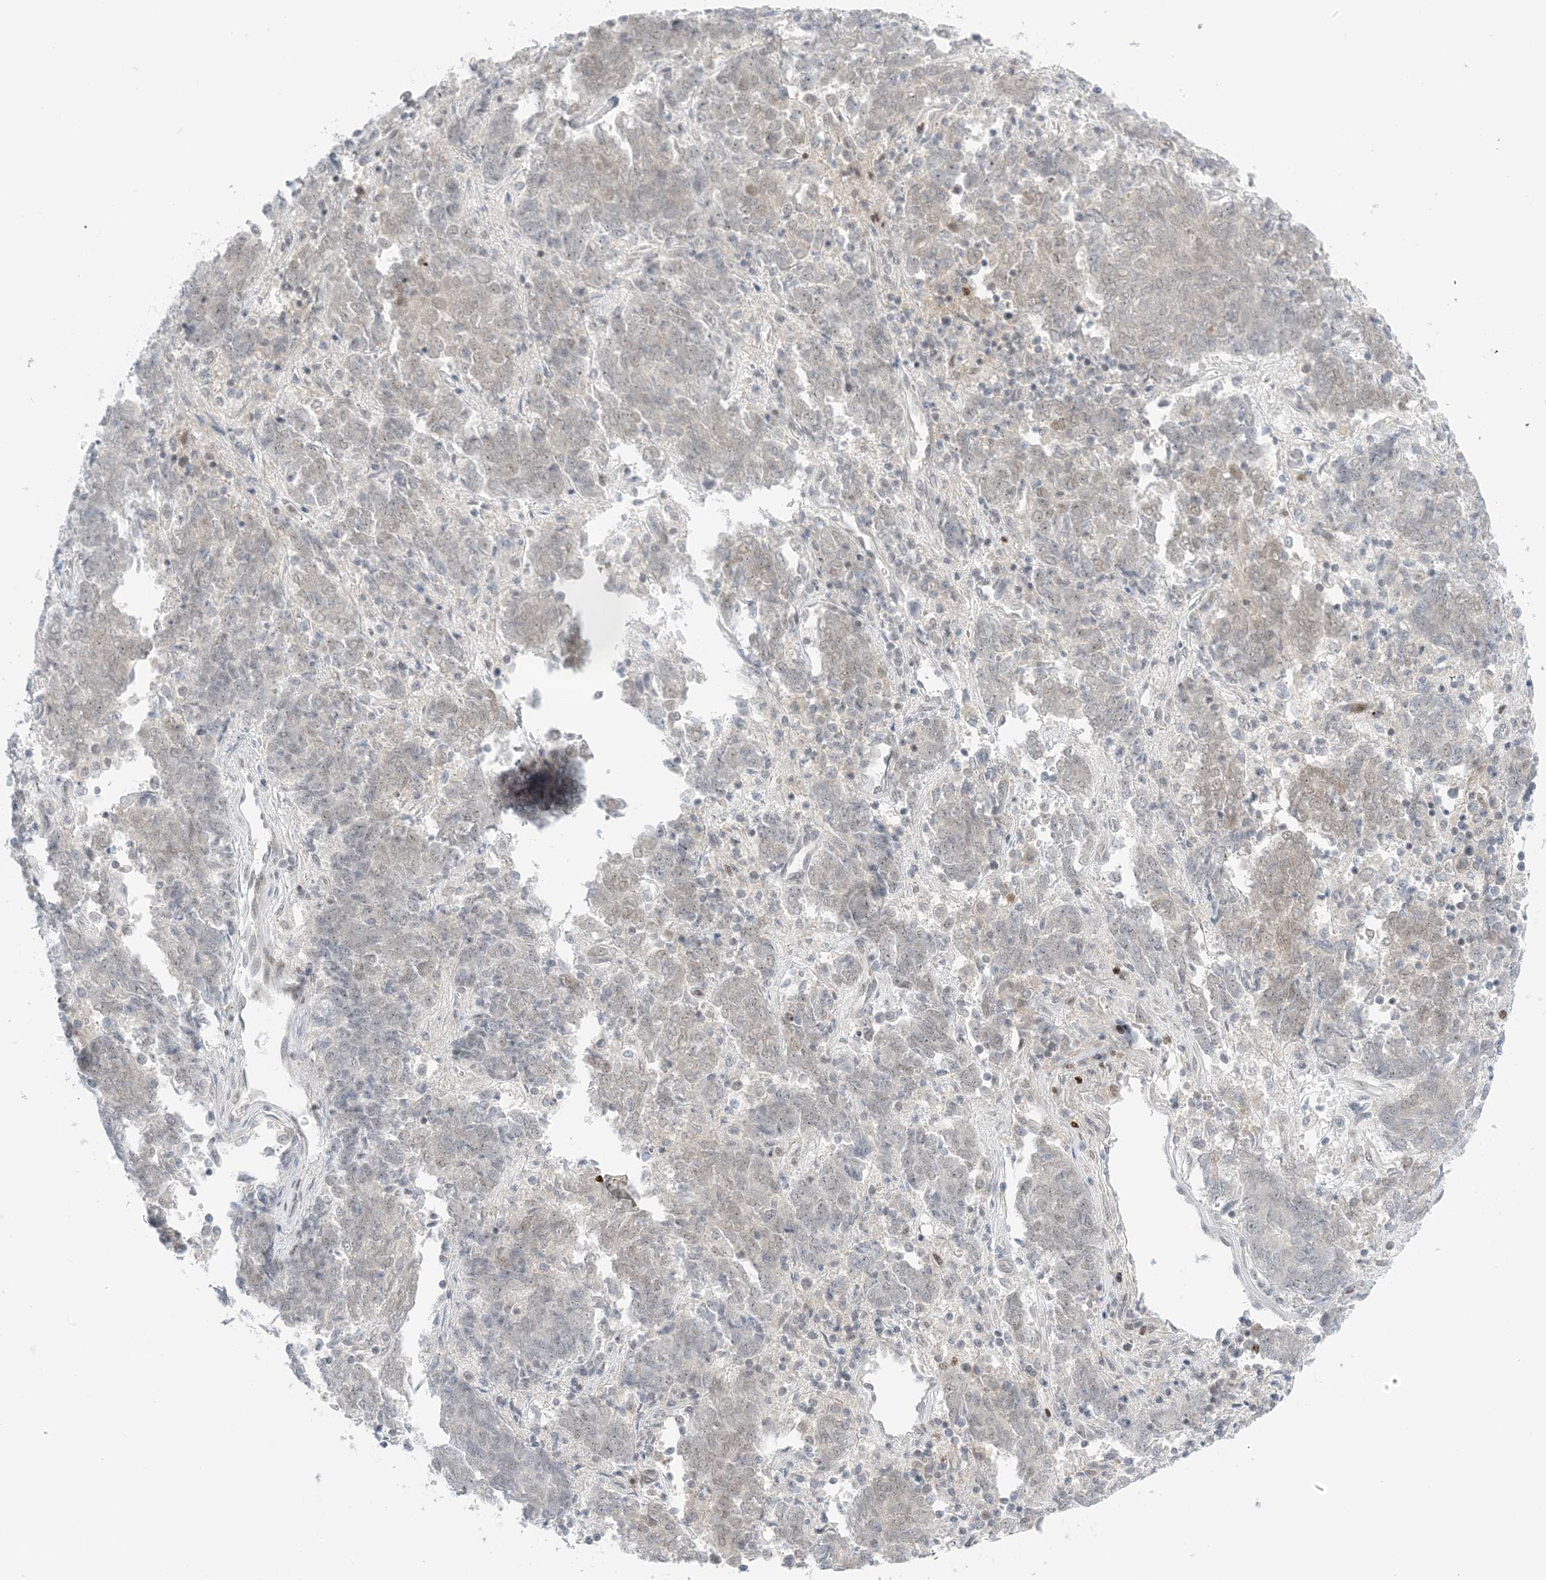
{"staining": {"intensity": "negative", "quantity": "none", "location": "none"}, "tissue": "endometrial cancer", "cell_type": "Tumor cells", "image_type": "cancer", "snomed": [{"axis": "morphology", "description": "Adenocarcinoma, NOS"}, {"axis": "topography", "description": "Endometrium"}], "caption": "Endometrial adenocarcinoma stained for a protein using immunohistochemistry (IHC) shows no positivity tumor cells.", "gene": "TFPT", "patient": {"sex": "female", "age": 80}}